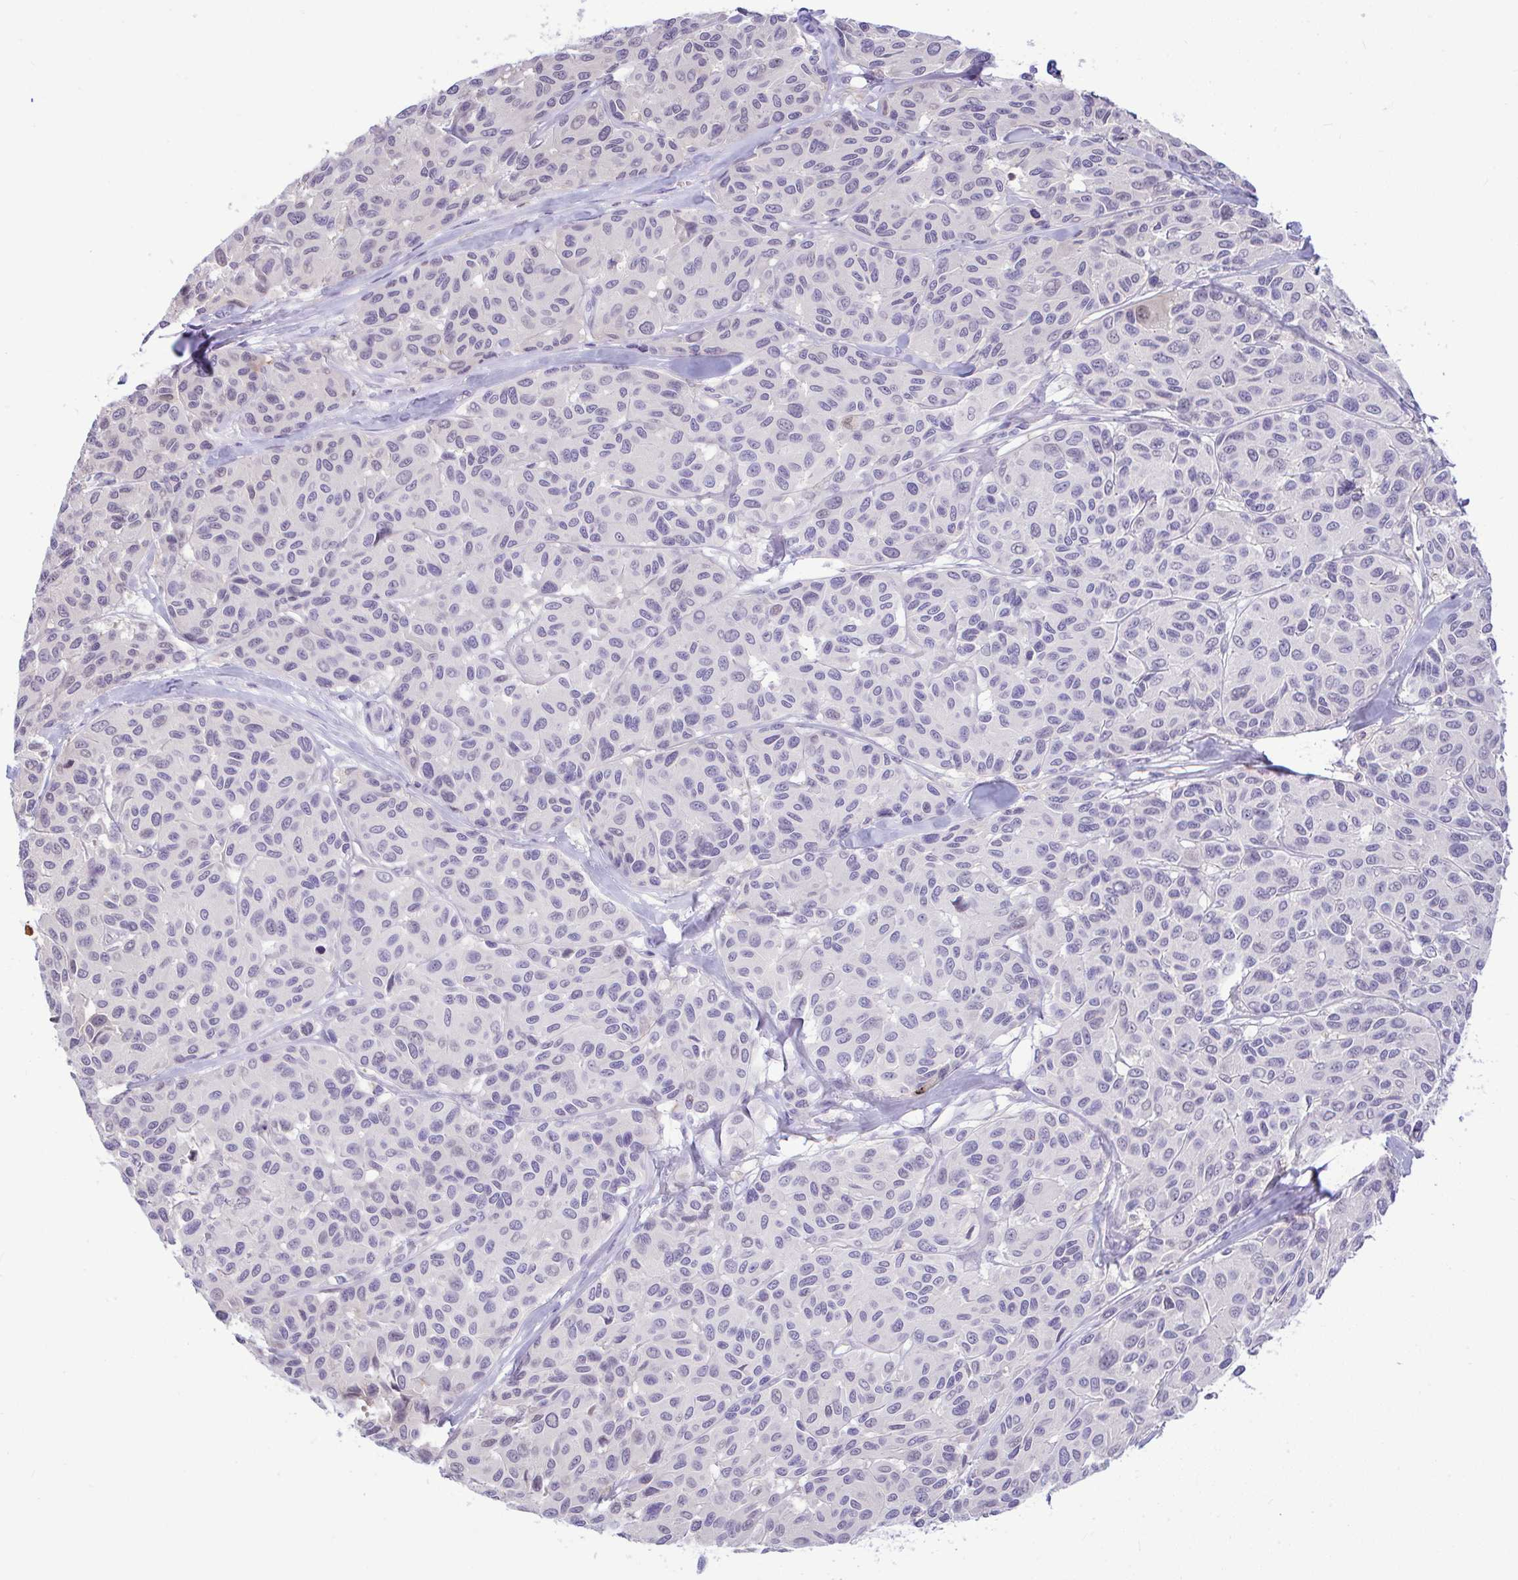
{"staining": {"intensity": "negative", "quantity": "none", "location": "none"}, "tissue": "melanoma", "cell_type": "Tumor cells", "image_type": "cancer", "snomed": [{"axis": "morphology", "description": "Malignant melanoma, NOS"}, {"axis": "topography", "description": "Skin"}], "caption": "Malignant melanoma was stained to show a protein in brown. There is no significant positivity in tumor cells. Nuclei are stained in blue.", "gene": "ZNF485", "patient": {"sex": "female", "age": 66}}